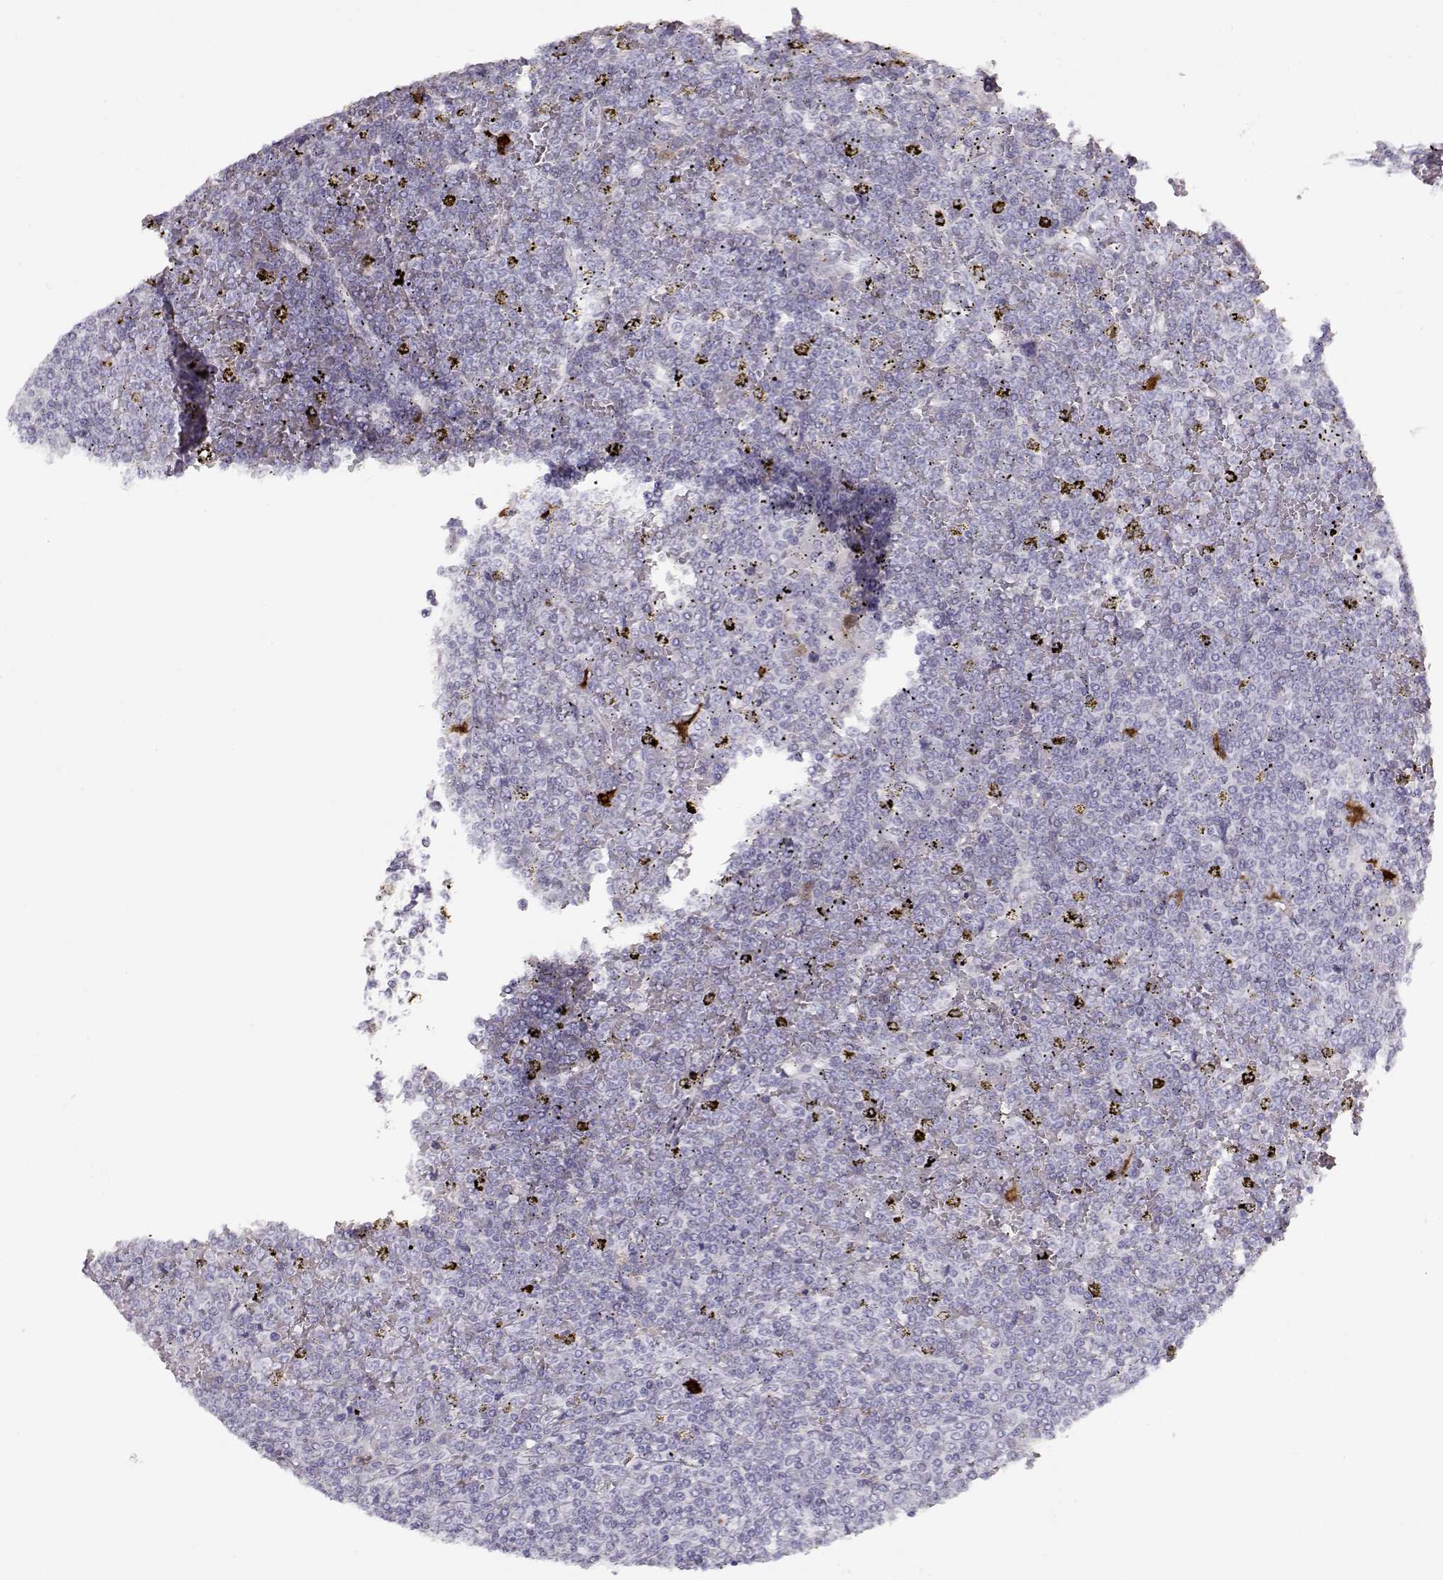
{"staining": {"intensity": "negative", "quantity": "none", "location": "none"}, "tissue": "lymphoma", "cell_type": "Tumor cells", "image_type": "cancer", "snomed": [{"axis": "morphology", "description": "Malignant lymphoma, non-Hodgkin's type, Low grade"}, {"axis": "topography", "description": "Spleen"}], "caption": "Malignant lymphoma, non-Hodgkin's type (low-grade) was stained to show a protein in brown. There is no significant staining in tumor cells.", "gene": "S100B", "patient": {"sex": "female", "age": 19}}